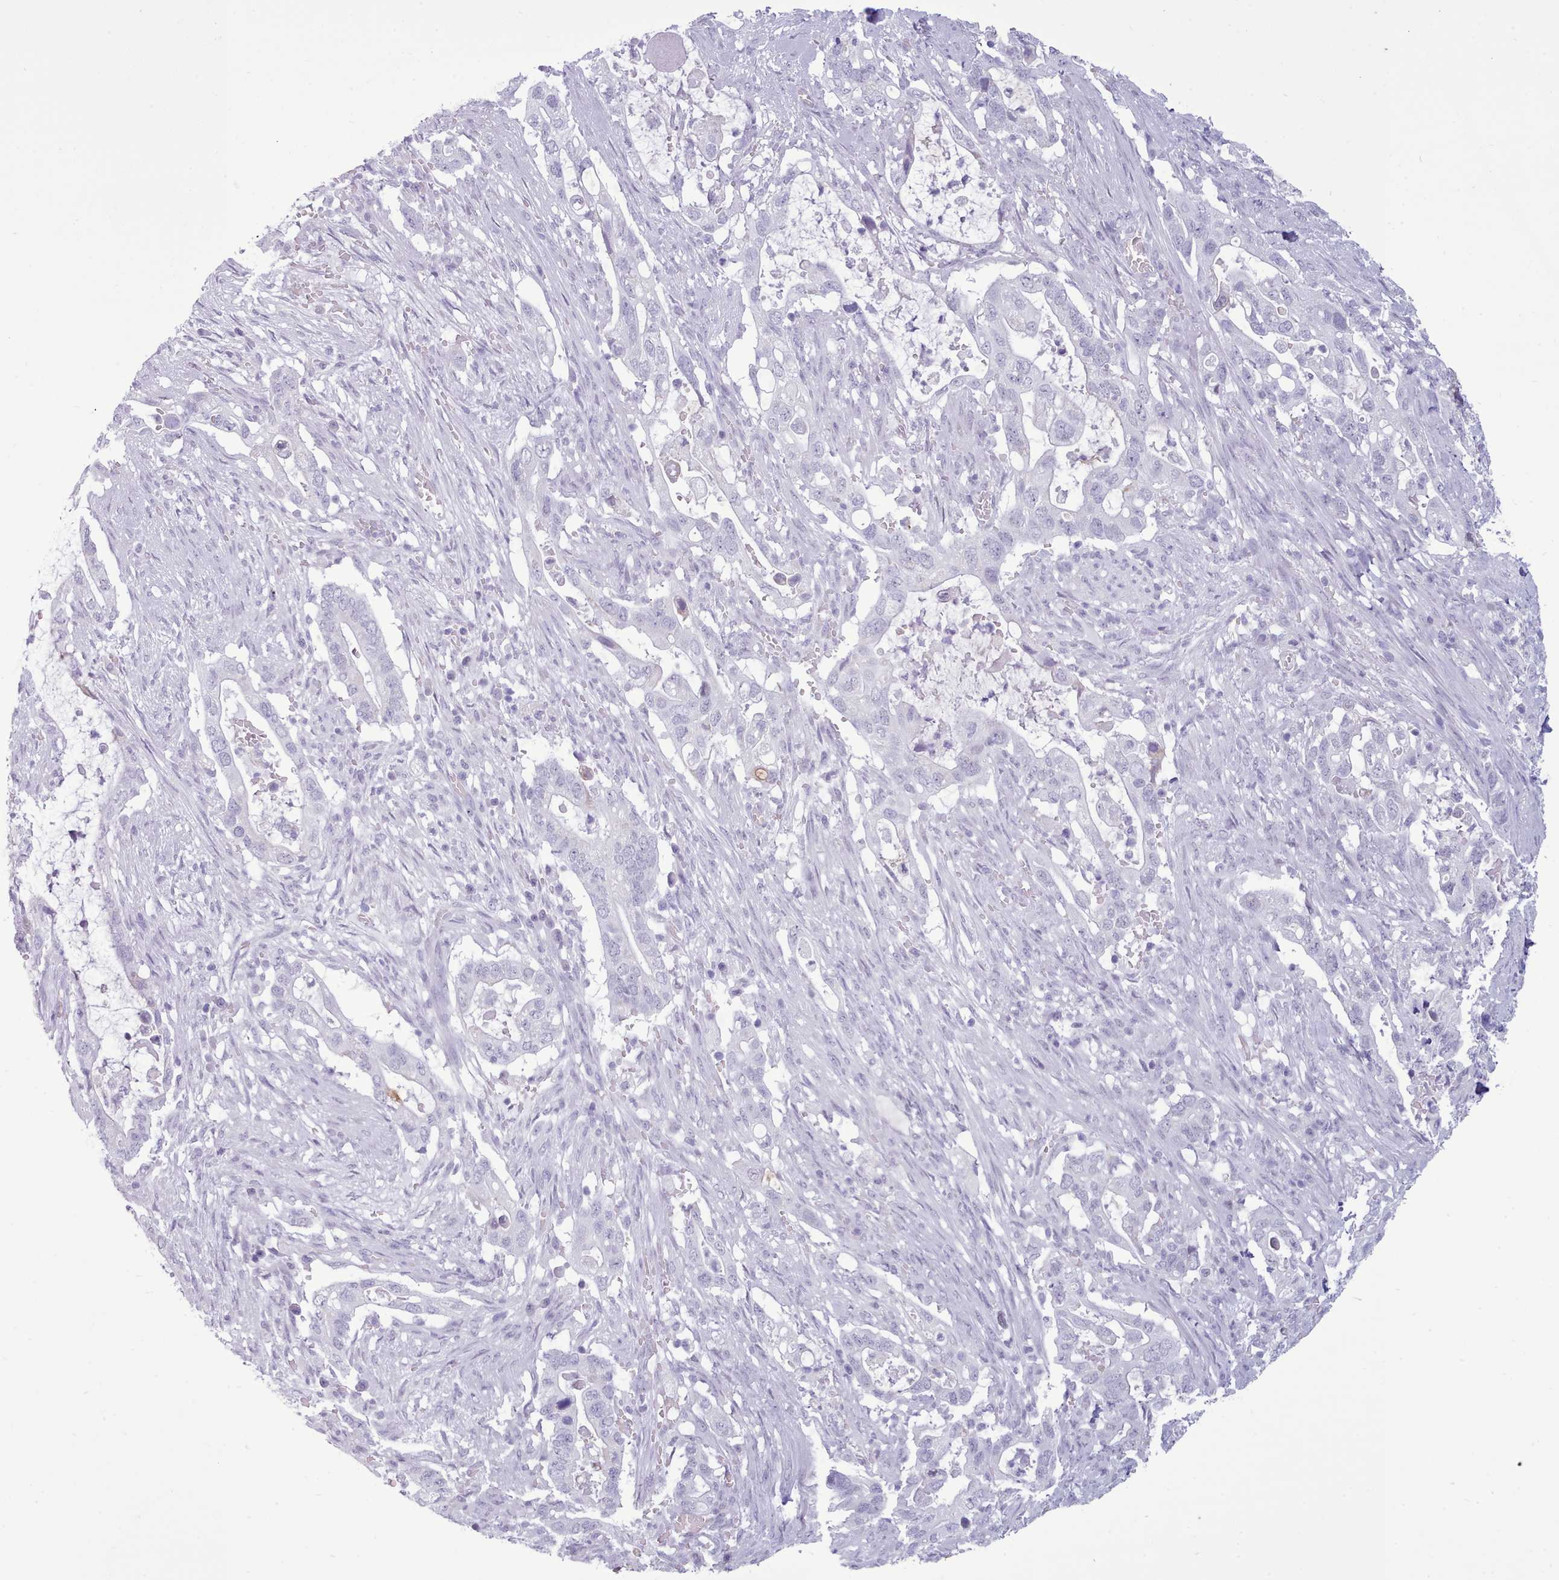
{"staining": {"intensity": "negative", "quantity": "none", "location": "none"}, "tissue": "pancreatic cancer", "cell_type": "Tumor cells", "image_type": "cancer", "snomed": [{"axis": "morphology", "description": "Adenocarcinoma, NOS"}, {"axis": "topography", "description": "Pancreas"}], "caption": "Immunohistochemistry (IHC) image of neoplastic tissue: human pancreatic adenocarcinoma stained with DAB shows no significant protein expression in tumor cells. (DAB immunohistochemistry (IHC) visualized using brightfield microscopy, high magnification).", "gene": "FBXO48", "patient": {"sex": "female", "age": 72}}